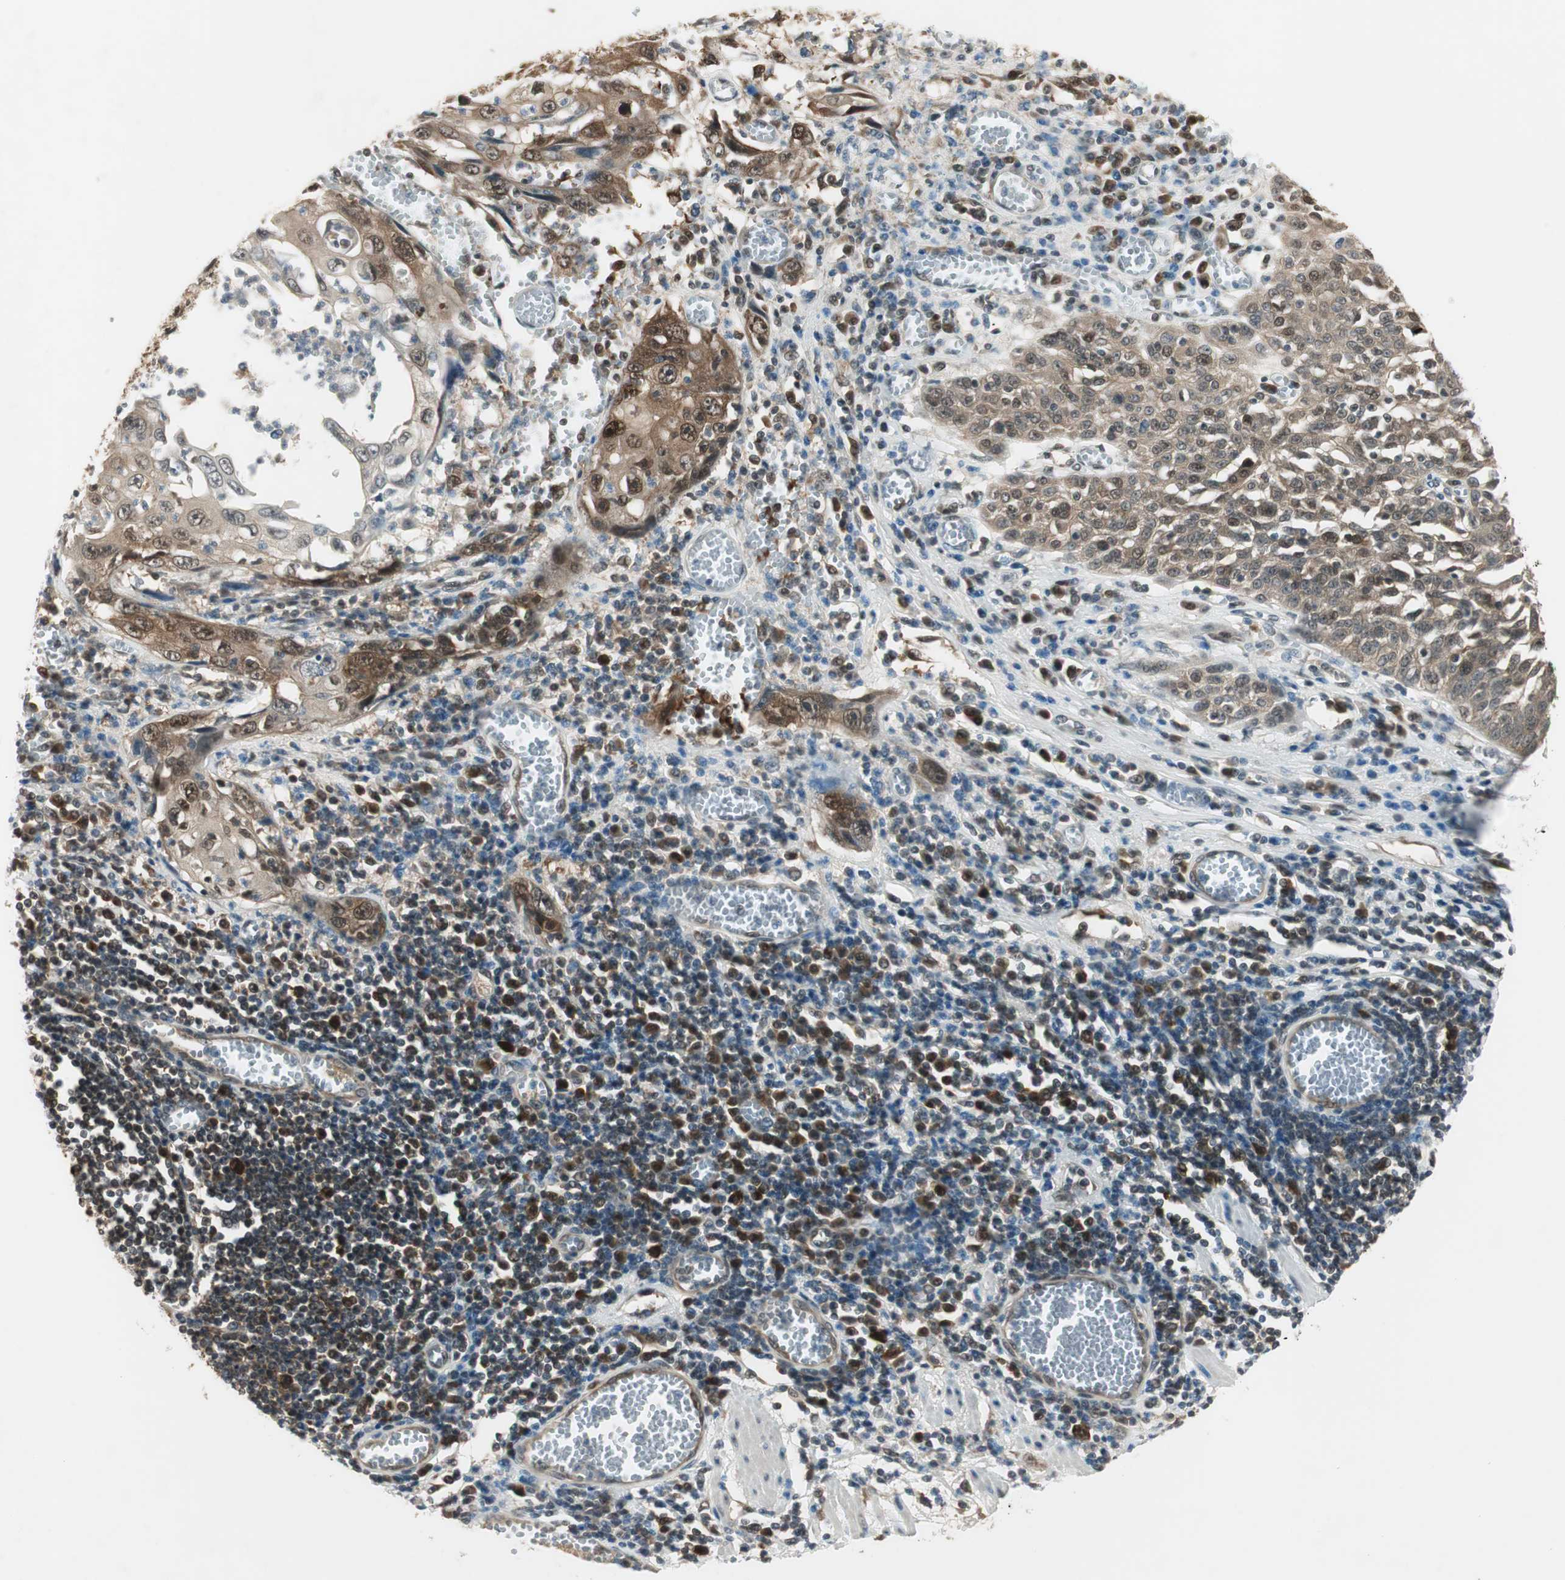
{"staining": {"intensity": "weak", "quantity": "<25%", "location": "cytoplasmic/membranous"}, "tissue": "esophagus", "cell_type": "Squamous epithelial cells", "image_type": "normal", "snomed": [{"axis": "morphology", "description": "Normal tissue, NOS"}, {"axis": "morphology", "description": "Squamous cell carcinoma, NOS"}, {"axis": "topography", "description": "Esophagus"}], "caption": "Immunohistochemistry histopathology image of benign esophagus: esophagus stained with DAB (3,3'-diaminobenzidine) exhibits no significant protein staining in squamous epithelial cells.", "gene": "IPO5", "patient": {"sex": "male", "age": 65}}